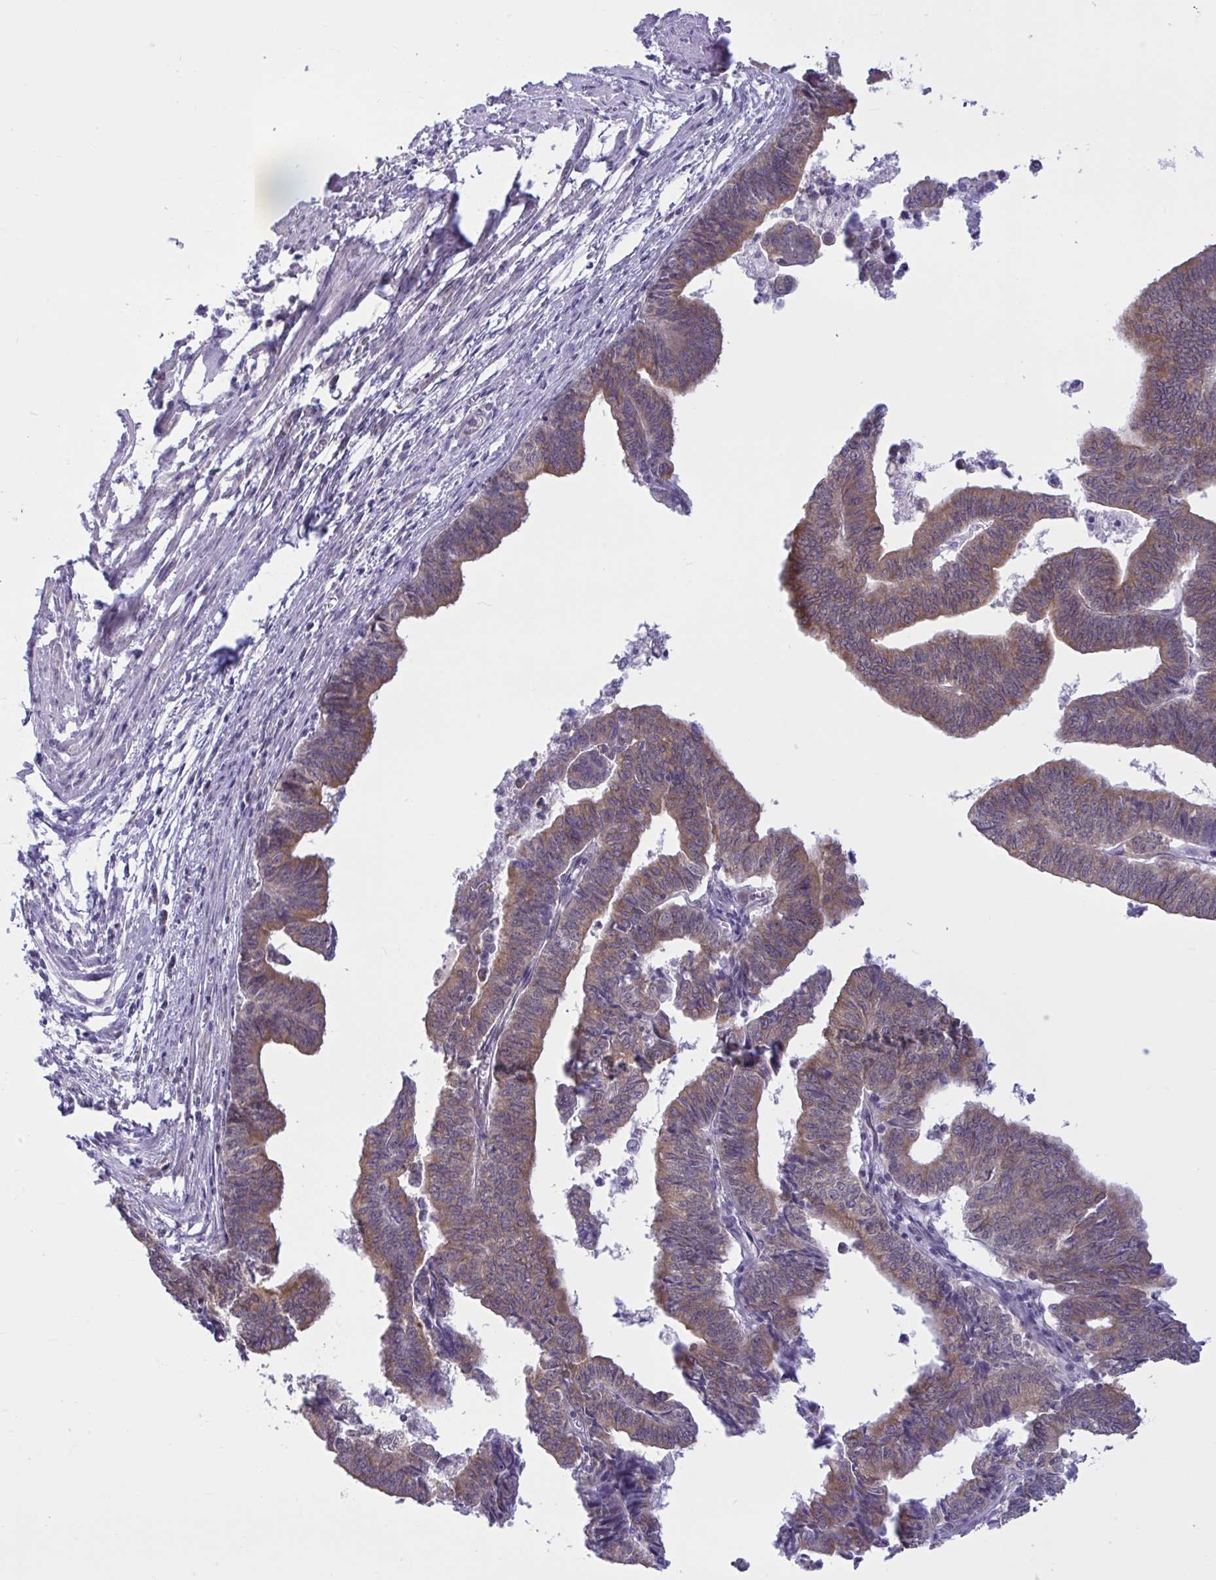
{"staining": {"intensity": "moderate", "quantity": "25%-75%", "location": "cytoplasmic/membranous"}, "tissue": "endometrial cancer", "cell_type": "Tumor cells", "image_type": "cancer", "snomed": [{"axis": "morphology", "description": "Adenocarcinoma, NOS"}, {"axis": "topography", "description": "Endometrium"}], "caption": "An immunohistochemistry image of neoplastic tissue is shown. Protein staining in brown shows moderate cytoplasmic/membranous positivity in endometrial cancer (adenocarcinoma) within tumor cells. The staining was performed using DAB (3,3'-diaminobenzidine), with brown indicating positive protein expression. Nuclei are stained blue with hematoxylin.", "gene": "CAMLG", "patient": {"sex": "female", "age": 65}}